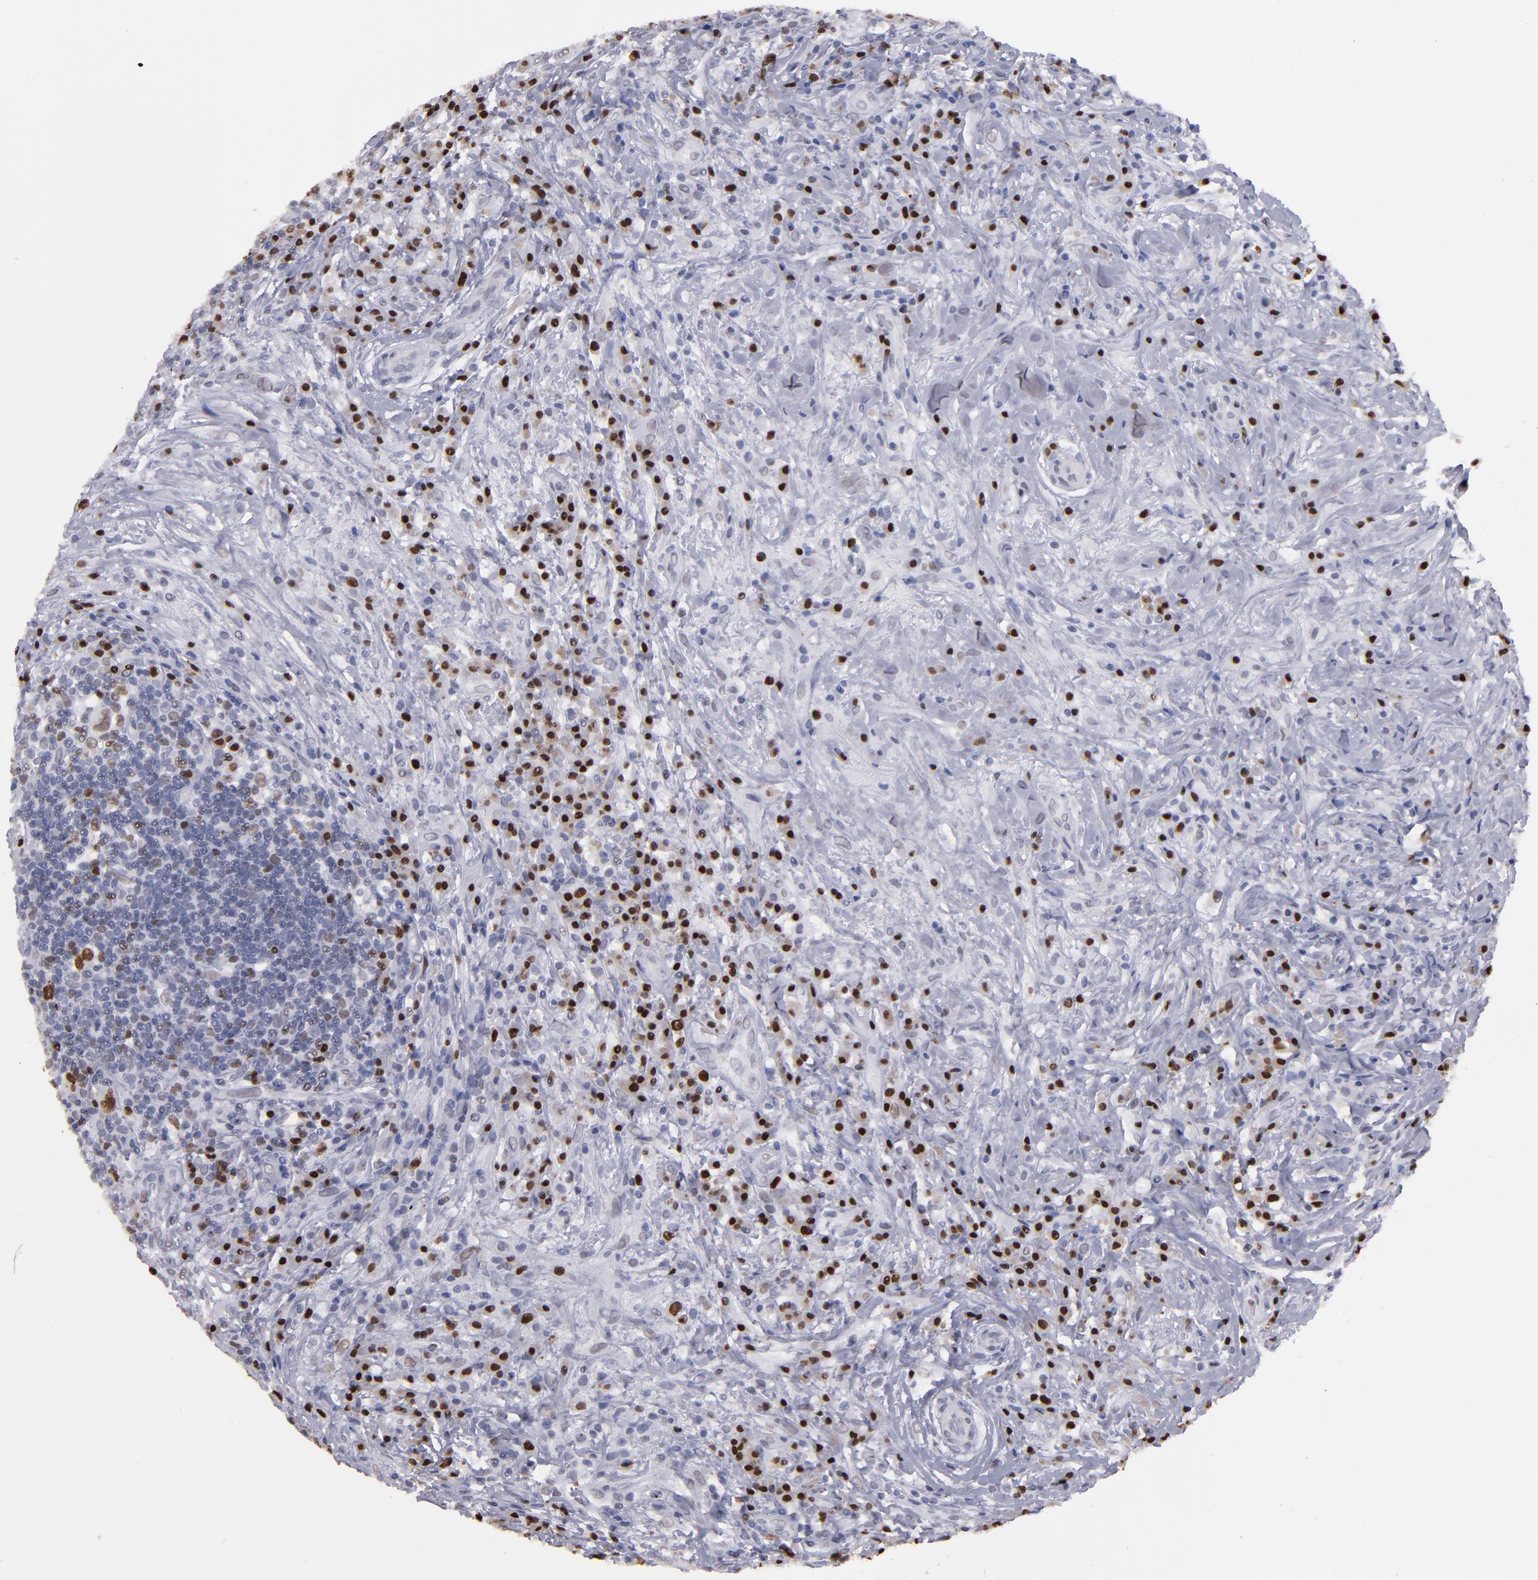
{"staining": {"intensity": "weak", "quantity": "25%-75%", "location": "nuclear"}, "tissue": "lymphoma", "cell_type": "Tumor cells", "image_type": "cancer", "snomed": [{"axis": "morphology", "description": "Hodgkin's disease, NOS"}, {"axis": "topography", "description": "Lymph node"}], "caption": "Hodgkin's disease stained with immunohistochemistry exhibits weak nuclear expression in about 25%-75% of tumor cells.", "gene": "IRF4", "patient": {"sex": "female", "age": 25}}